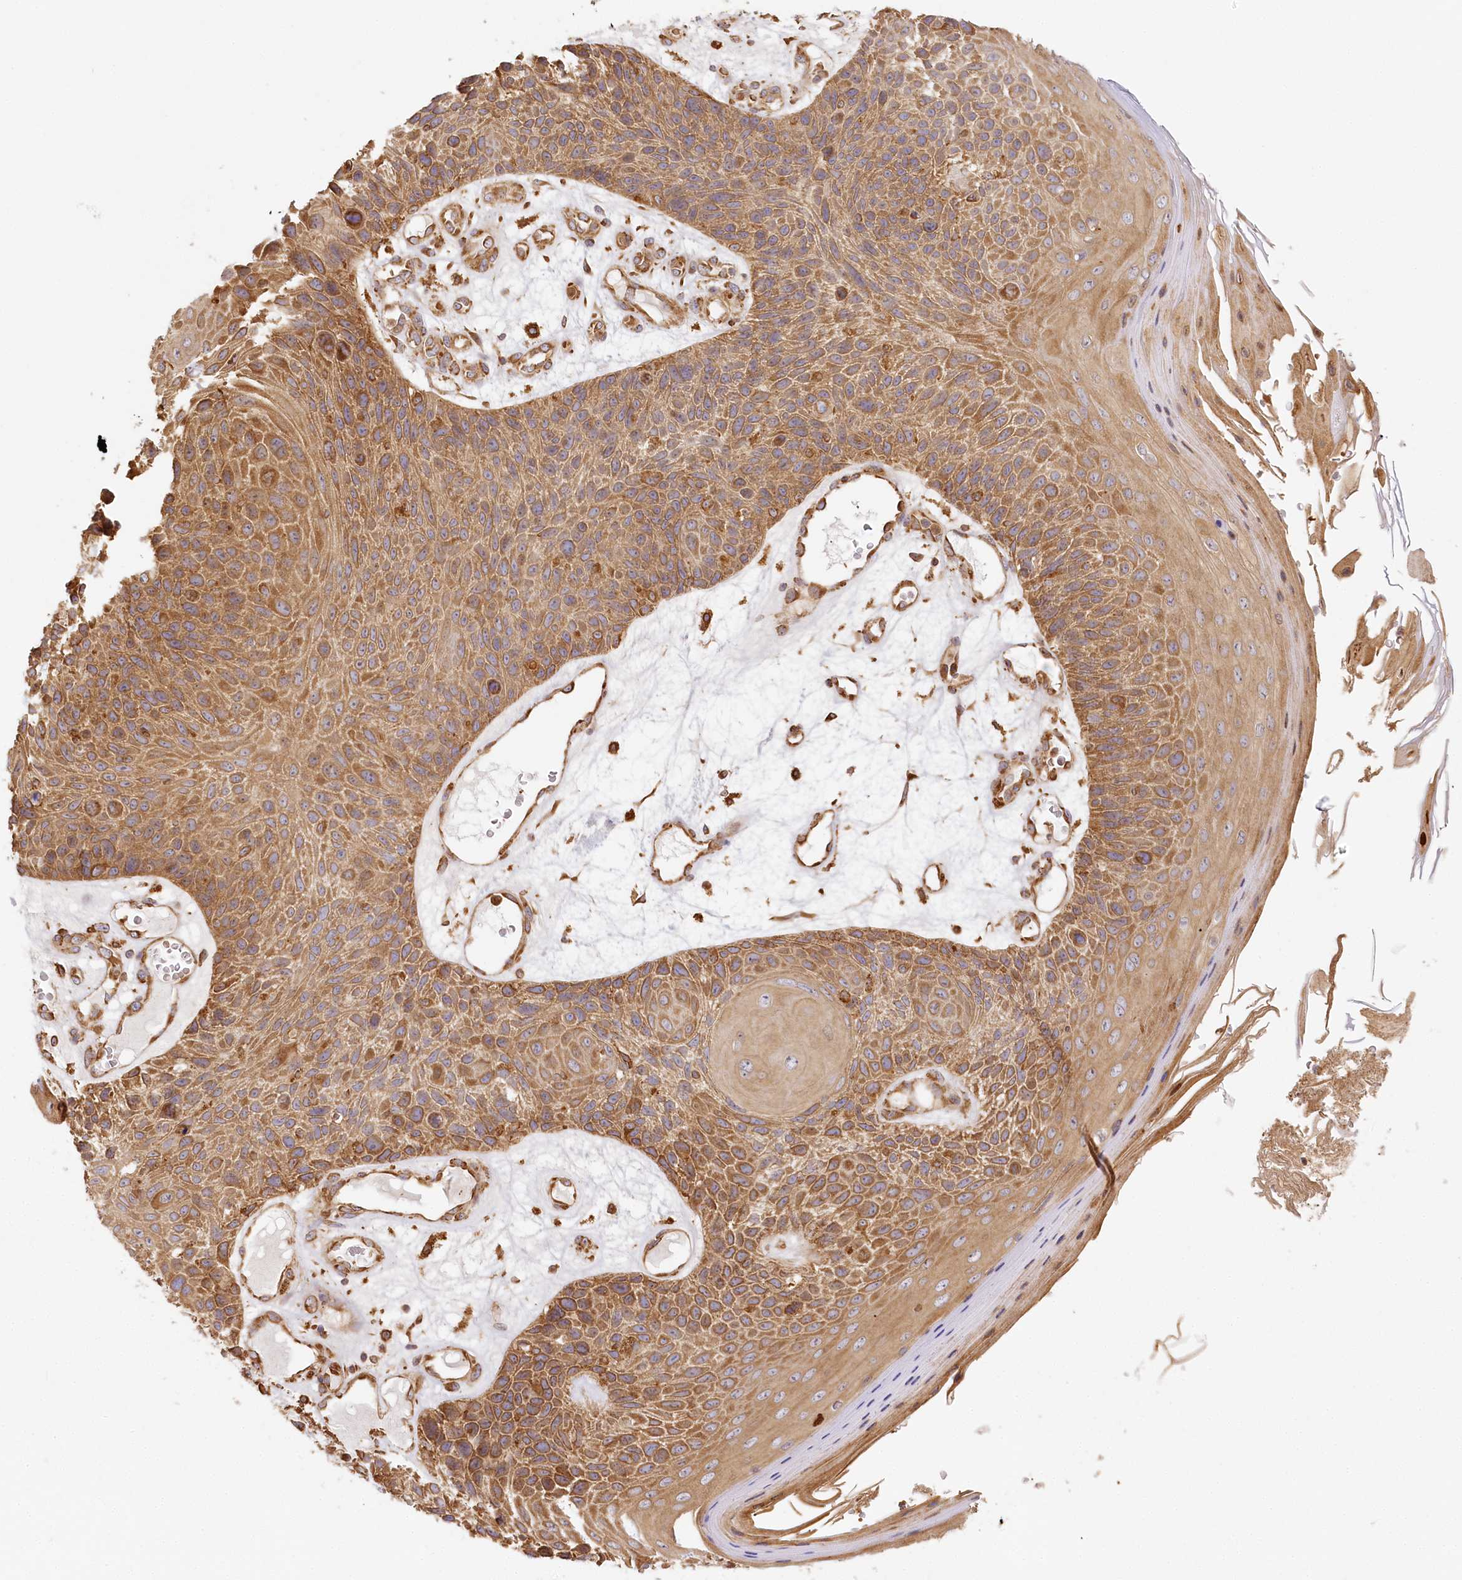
{"staining": {"intensity": "moderate", "quantity": ">75%", "location": "cytoplasmic/membranous"}, "tissue": "skin cancer", "cell_type": "Tumor cells", "image_type": "cancer", "snomed": [{"axis": "morphology", "description": "Squamous cell carcinoma, NOS"}, {"axis": "topography", "description": "Skin"}], "caption": "Human skin cancer stained for a protein (brown) demonstrates moderate cytoplasmic/membranous positive positivity in about >75% of tumor cells.", "gene": "ACAP2", "patient": {"sex": "female", "age": 88}}